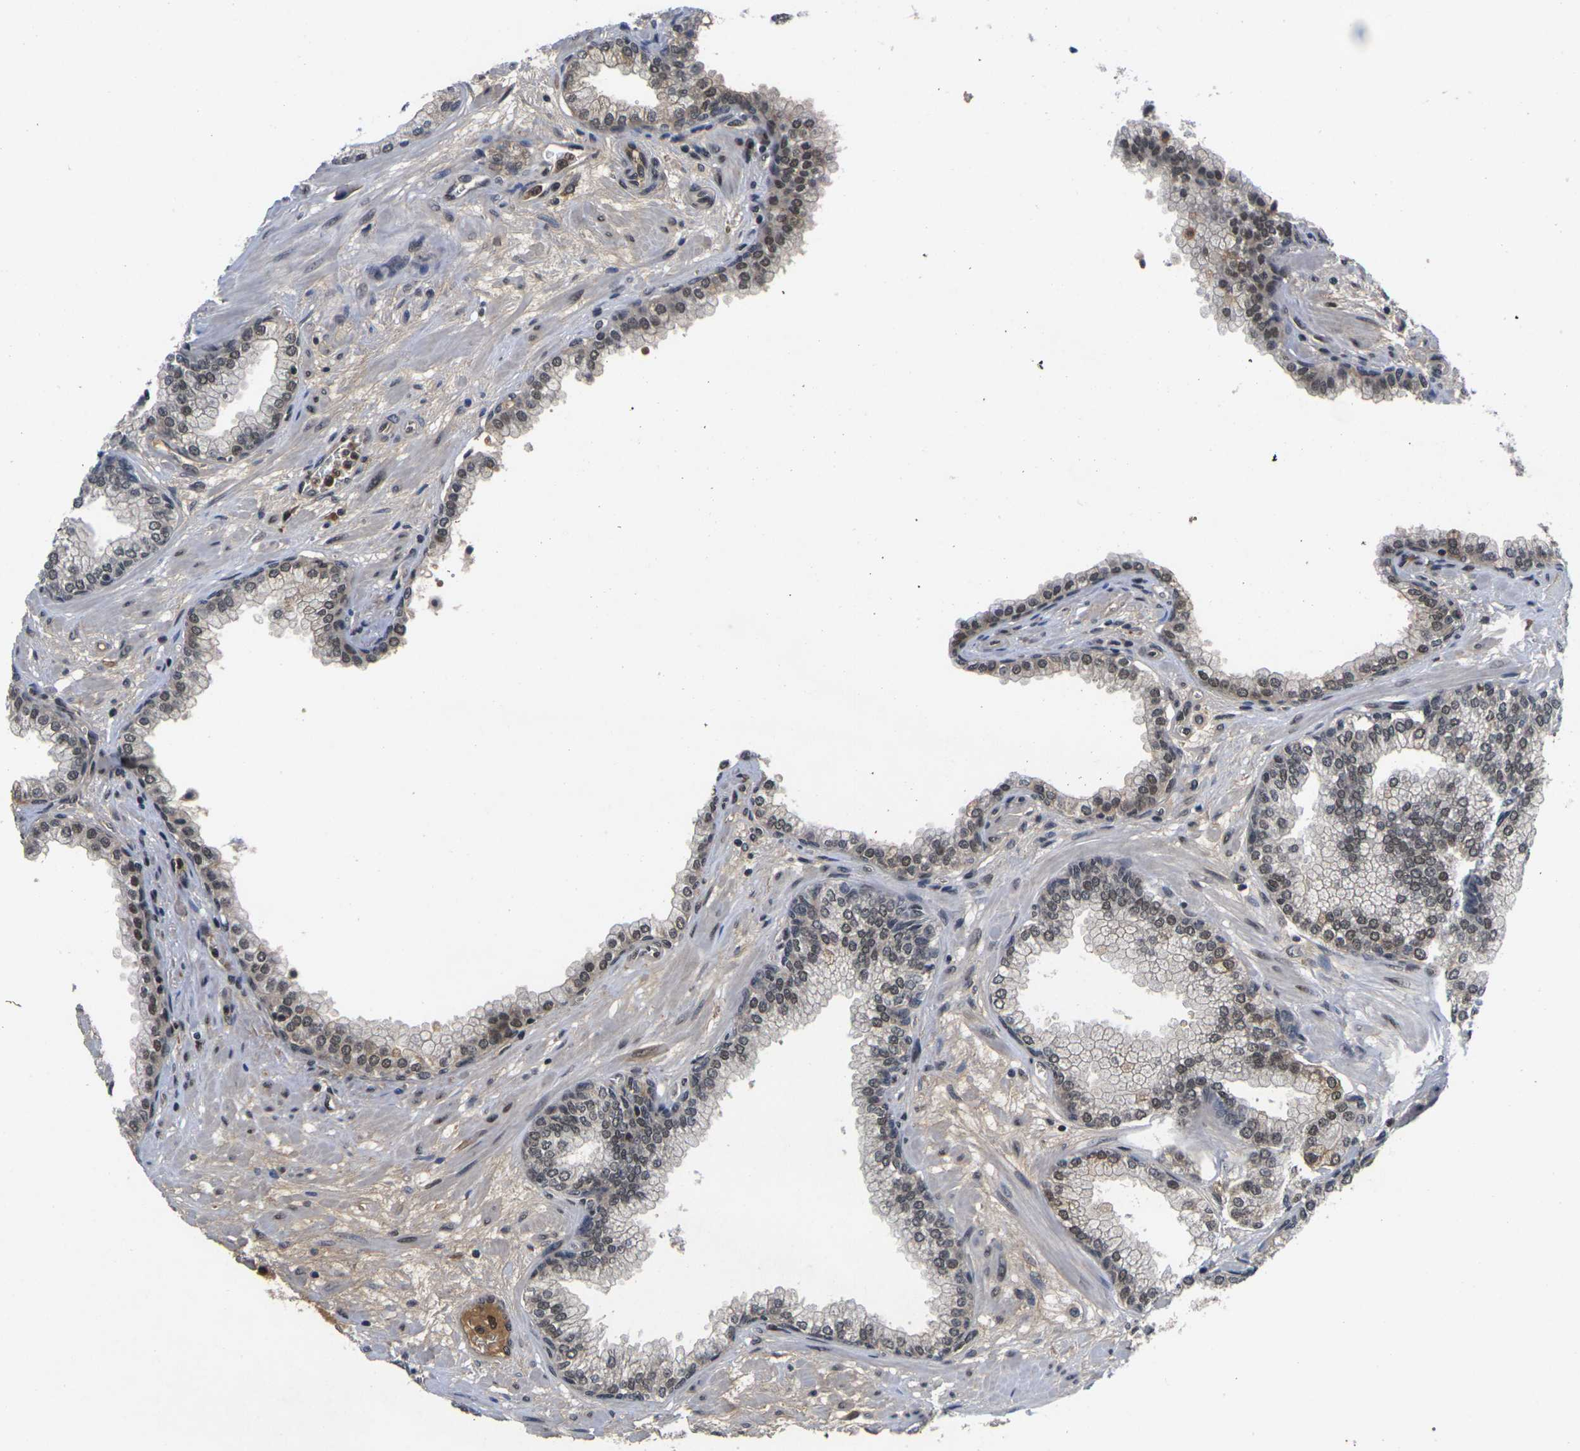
{"staining": {"intensity": "moderate", "quantity": ">75%", "location": "nuclear"}, "tissue": "prostate", "cell_type": "Glandular cells", "image_type": "normal", "snomed": [{"axis": "morphology", "description": "Normal tissue, NOS"}, {"axis": "morphology", "description": "Urothelial carcinoma, Low grade"}, {"axis": "topography", "description": "Urinary bladder"}, {"axis": "topography", "description": "Prostate"}], "caption": "Moderate nuclear positivity for a protein is seen in approximately >75% of glandular cells of unremarkable prostate using immunohistochemistry.", "gene": "GTF2E1", "patient": {"sex": "male", "age": 60}}